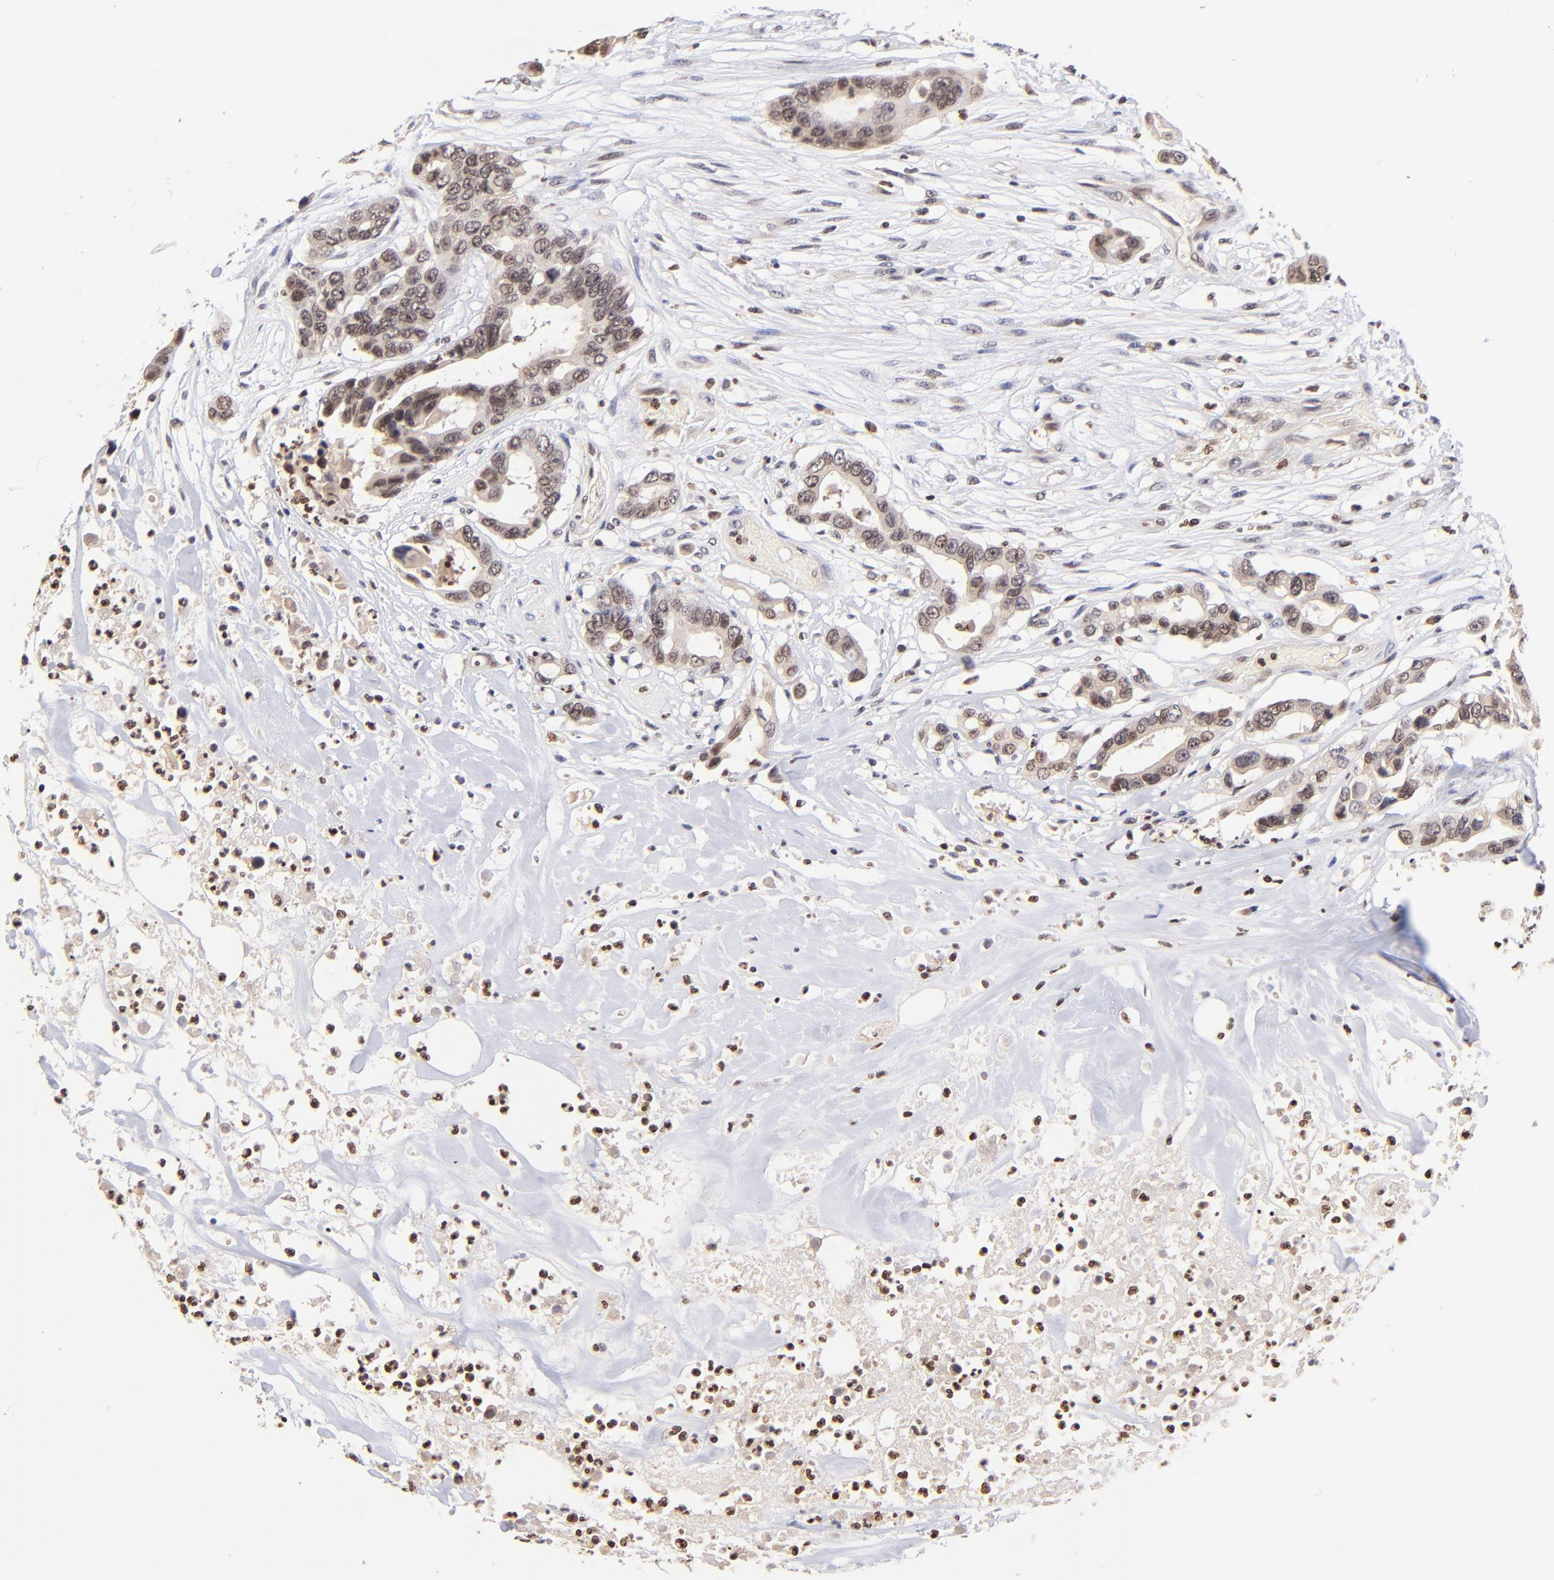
{"staining": {"intensity": "moderate", "quantity": ">75%", "location": "cytoplasmic/membranous,nuclear"}, "tissue": "colorectal cancer", "cell_type": "Tumor cells", "image_type": "cancer", "snomed": [{"axis": "morphology", "description": "Adenocarcinoma, NOS"}, {"axis": "topography", "description": "Colon"}], "caption": "Immunohistochemical staining of colorectal adenocarcinoma reveals medium levels of moderate cytoplasmic/membranous and nuclear protein expression in about >75% of tumor cells.", "gene": "WDR25", "patient": {"sex": "female", "age": 70}}